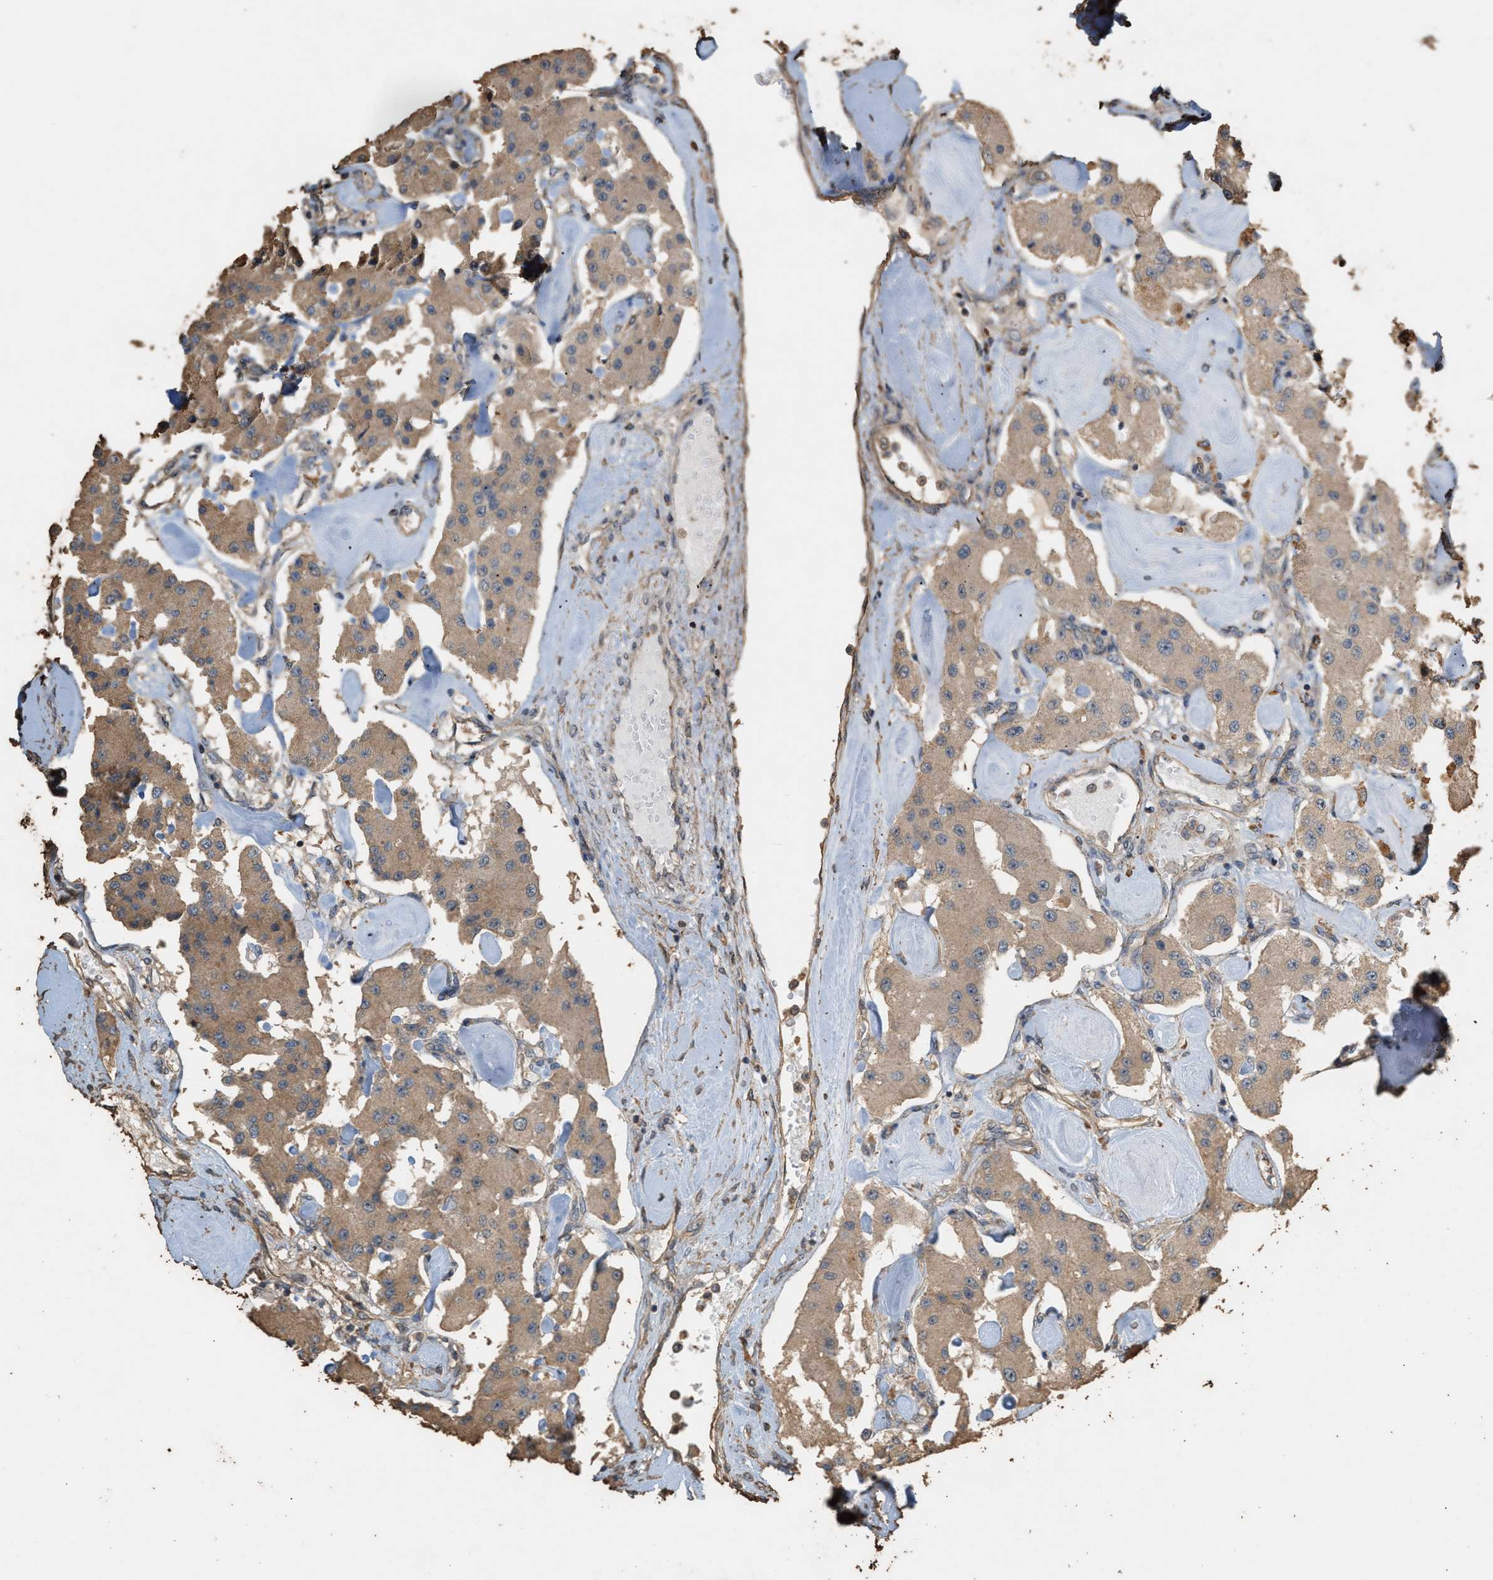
{"staining": {"intensity": "weak", "quantity": ">75%", "location": "cytoplasmic/membranous"}, "tissue": "carcinoid", "cell_type": "Tumor cells", "image_type": "cancer", "snomed": [{"axis": "morphology", "description": "Carcinoid, malignant, NOS"}, {"axis": "topography", "description": "Pancreas"}], "caption": "A brown stain shows weak cytoplasmic/membranous expression of a protein in carcinoid (malignant) tumor cells.", "gene": "DCAF7", "patient": {"sex": "male", "age": 41}}